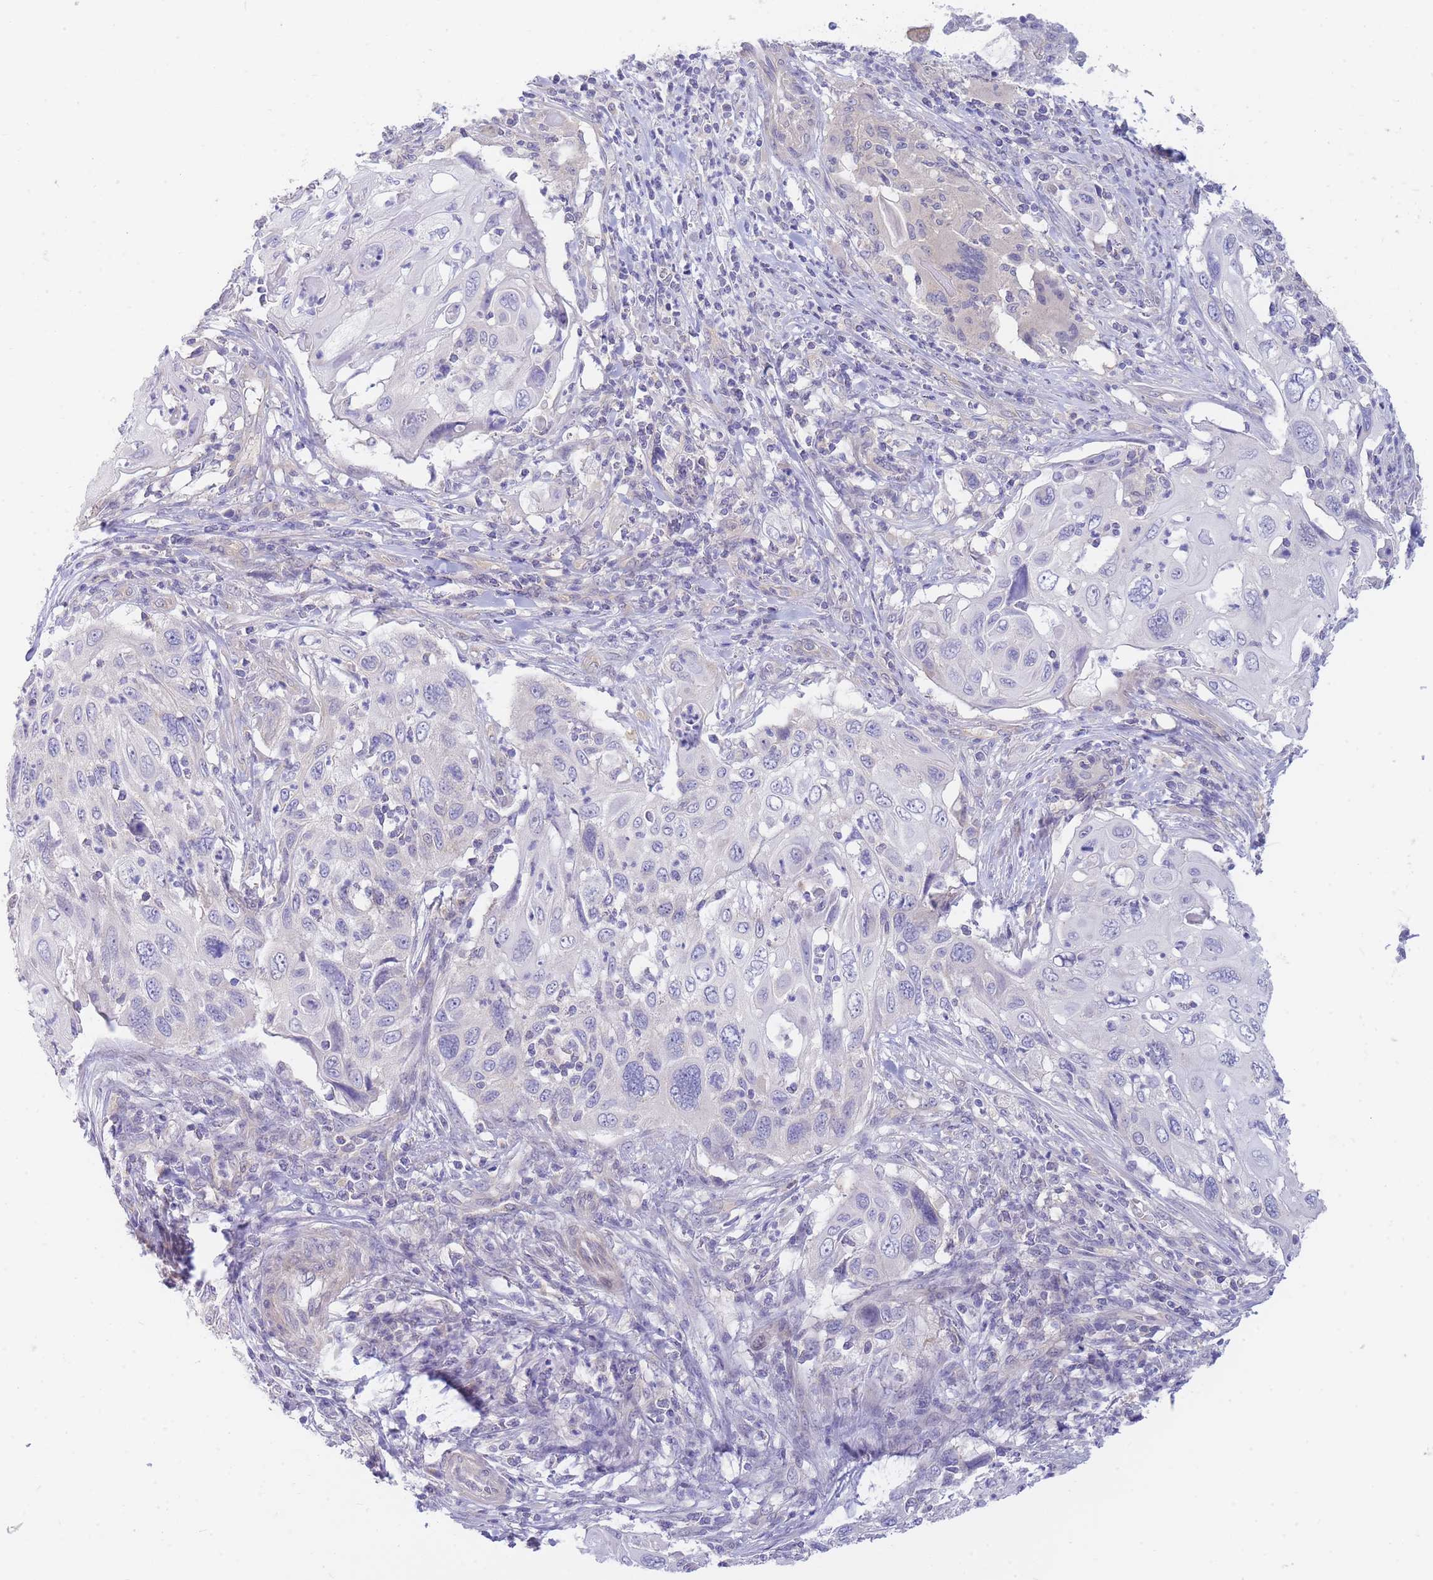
{"staining": {"intensity": "negative", "quantity": "none", "location": "none"}, "tissue": "cervical cancer", "cell_type": "Tumor cells", "image_type": "cancer", "snomed": [{"axis": "morphology", "description": "Squamous cell carcinoma, NOS"}, {"axis": "topography", "description": "Cervix"}], "caption": "Immunohistochemistry photomicrograph of neoplastic tissue: cervical cancer (squamous cell carcinoma) stained with DAB (3,3'-diaminobenzidine) demonstrates no significant protein positivity in tumor cells.", "gene": "SUGT1", "patient": {"sex": "female", "age": 70}}